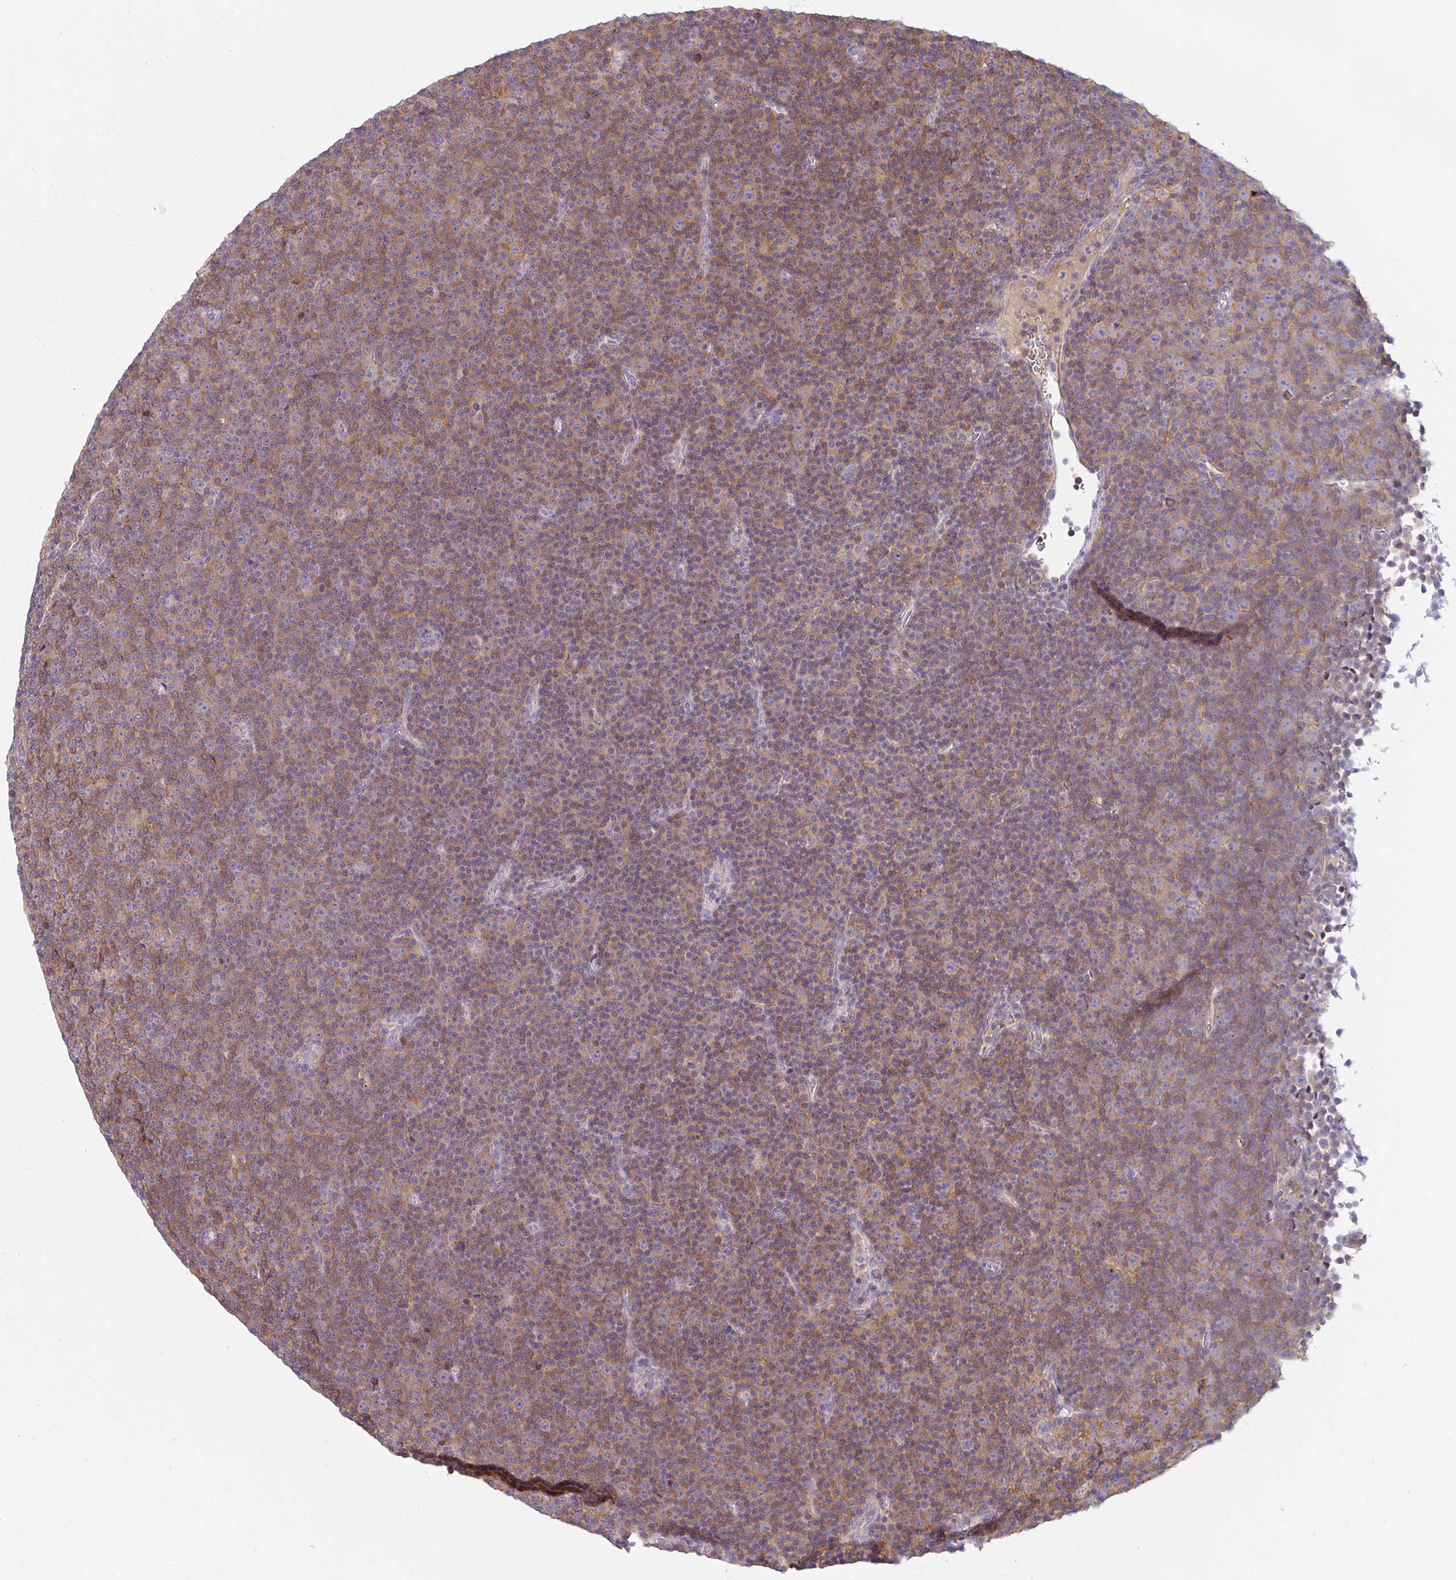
{"staining": {"intensity": "moderate", "quantity": ">75%", "location": "cytoplasmic/membranous"}, "tissue": "lymphoma", "cell_type": "Tumor cells", "image_type": "cancer", "snomed": [{"axis": "morphology", "description": "Malignant lymphoma, non-Hodgkin's type, Low grade"}, {"axis": "topography", "description": "Lymph node"}], "caption": "A histopathology image showing moderate cytoplasmic/membranous expression in approximately >75% of tumor cells in lymphoma, as visualized by brown immunohistochemical staining.", "gene": "SNX5", "patient": {"sex": "female", "age": 67}}